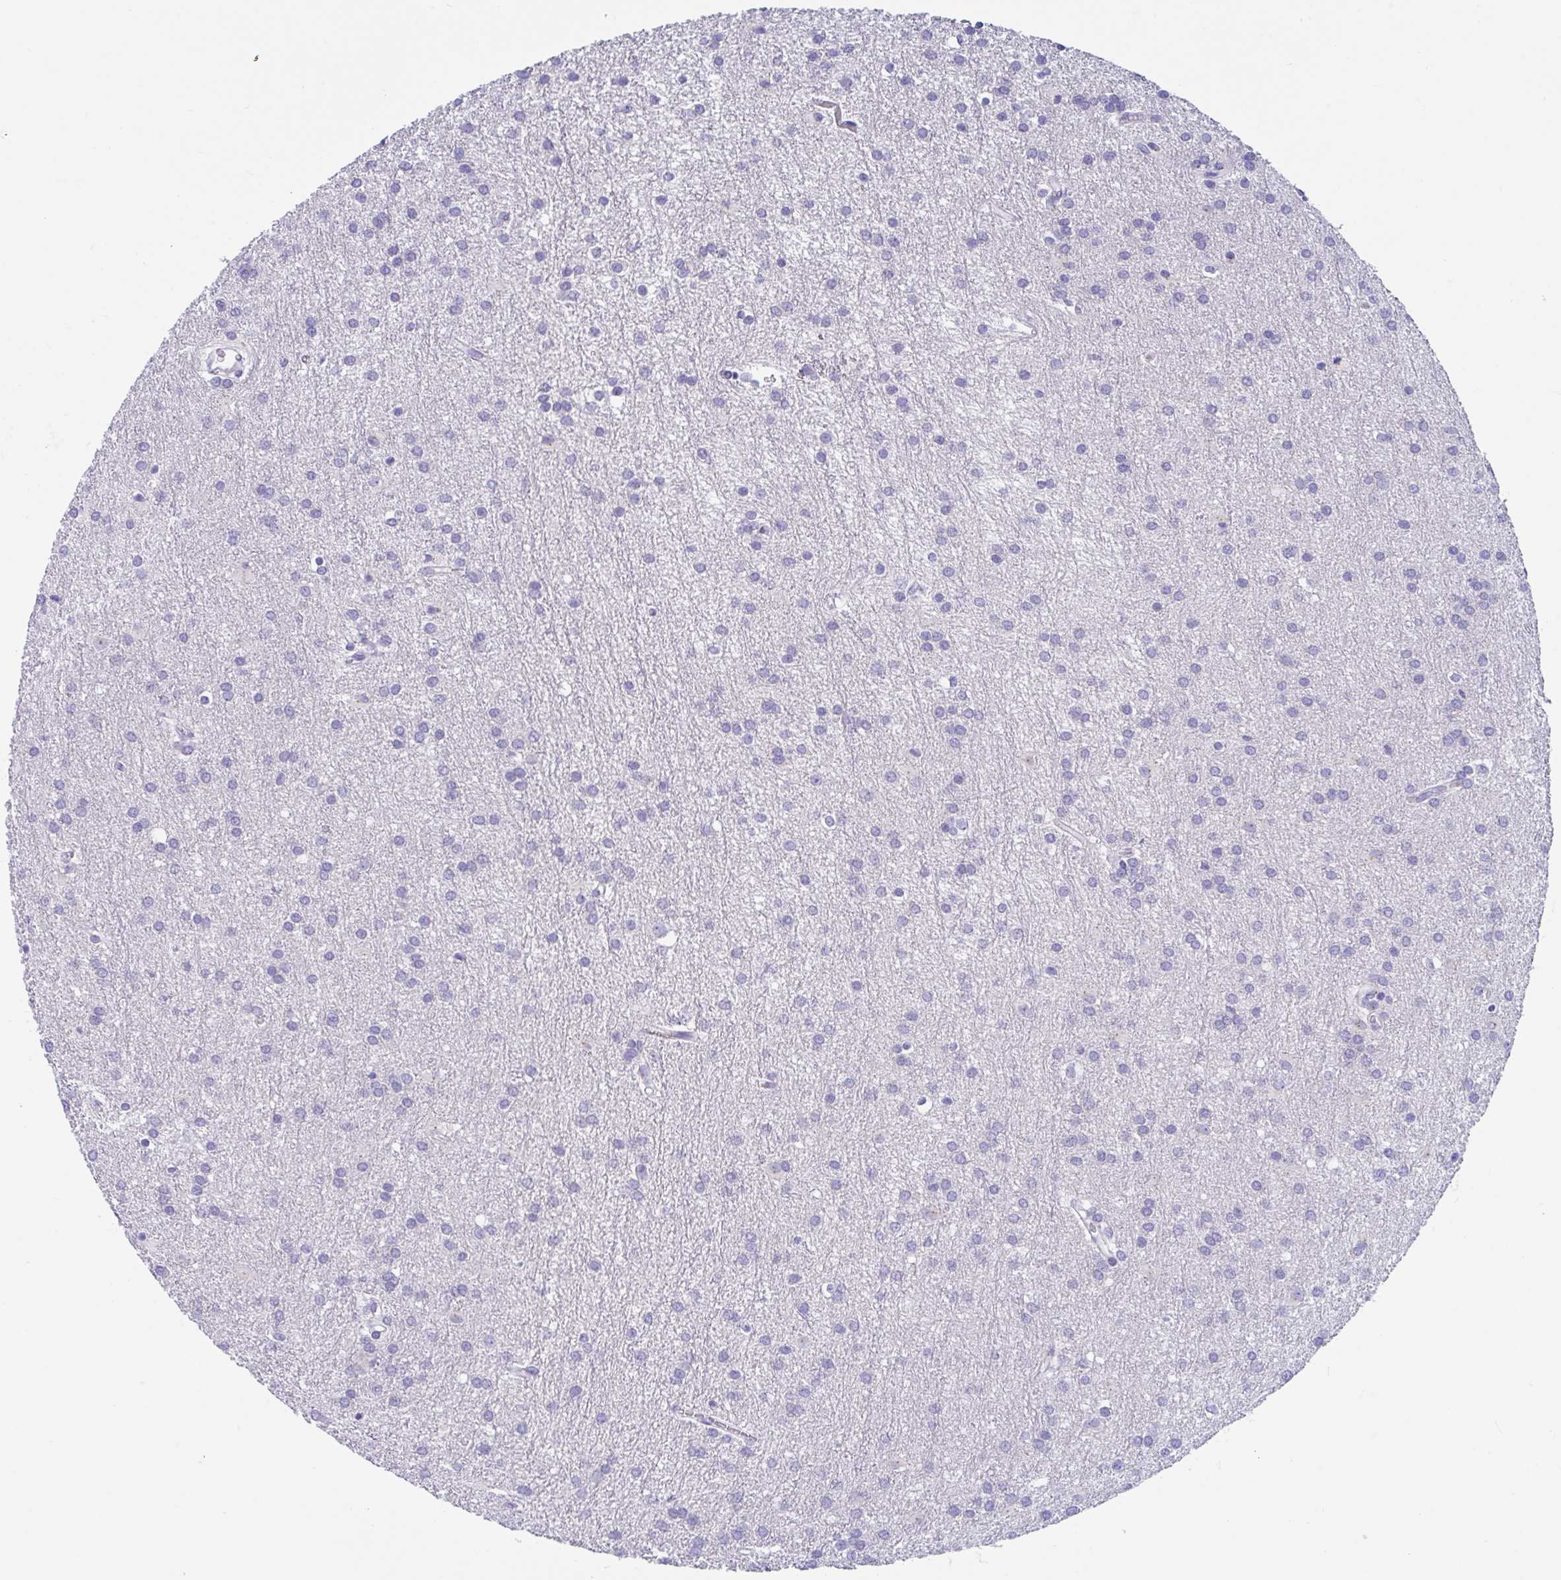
{"staining": {"intensity": "negative", "quantity": "none", "location": "none"}, "tissue": "glioma", "cell_type": "Tumor cells", "image_type": "cancer", "snomed": [{"axis": "morphology", "description": "Glioma, malignant, Low grade"}, {"axis": "topography", "description": "Brain"}], "caption": "Tumor cells are negative for brown protein staining in malignant low-grade glioma.", "gene": "TTC30B", "patient": {"sex": "female", "age": 32}}